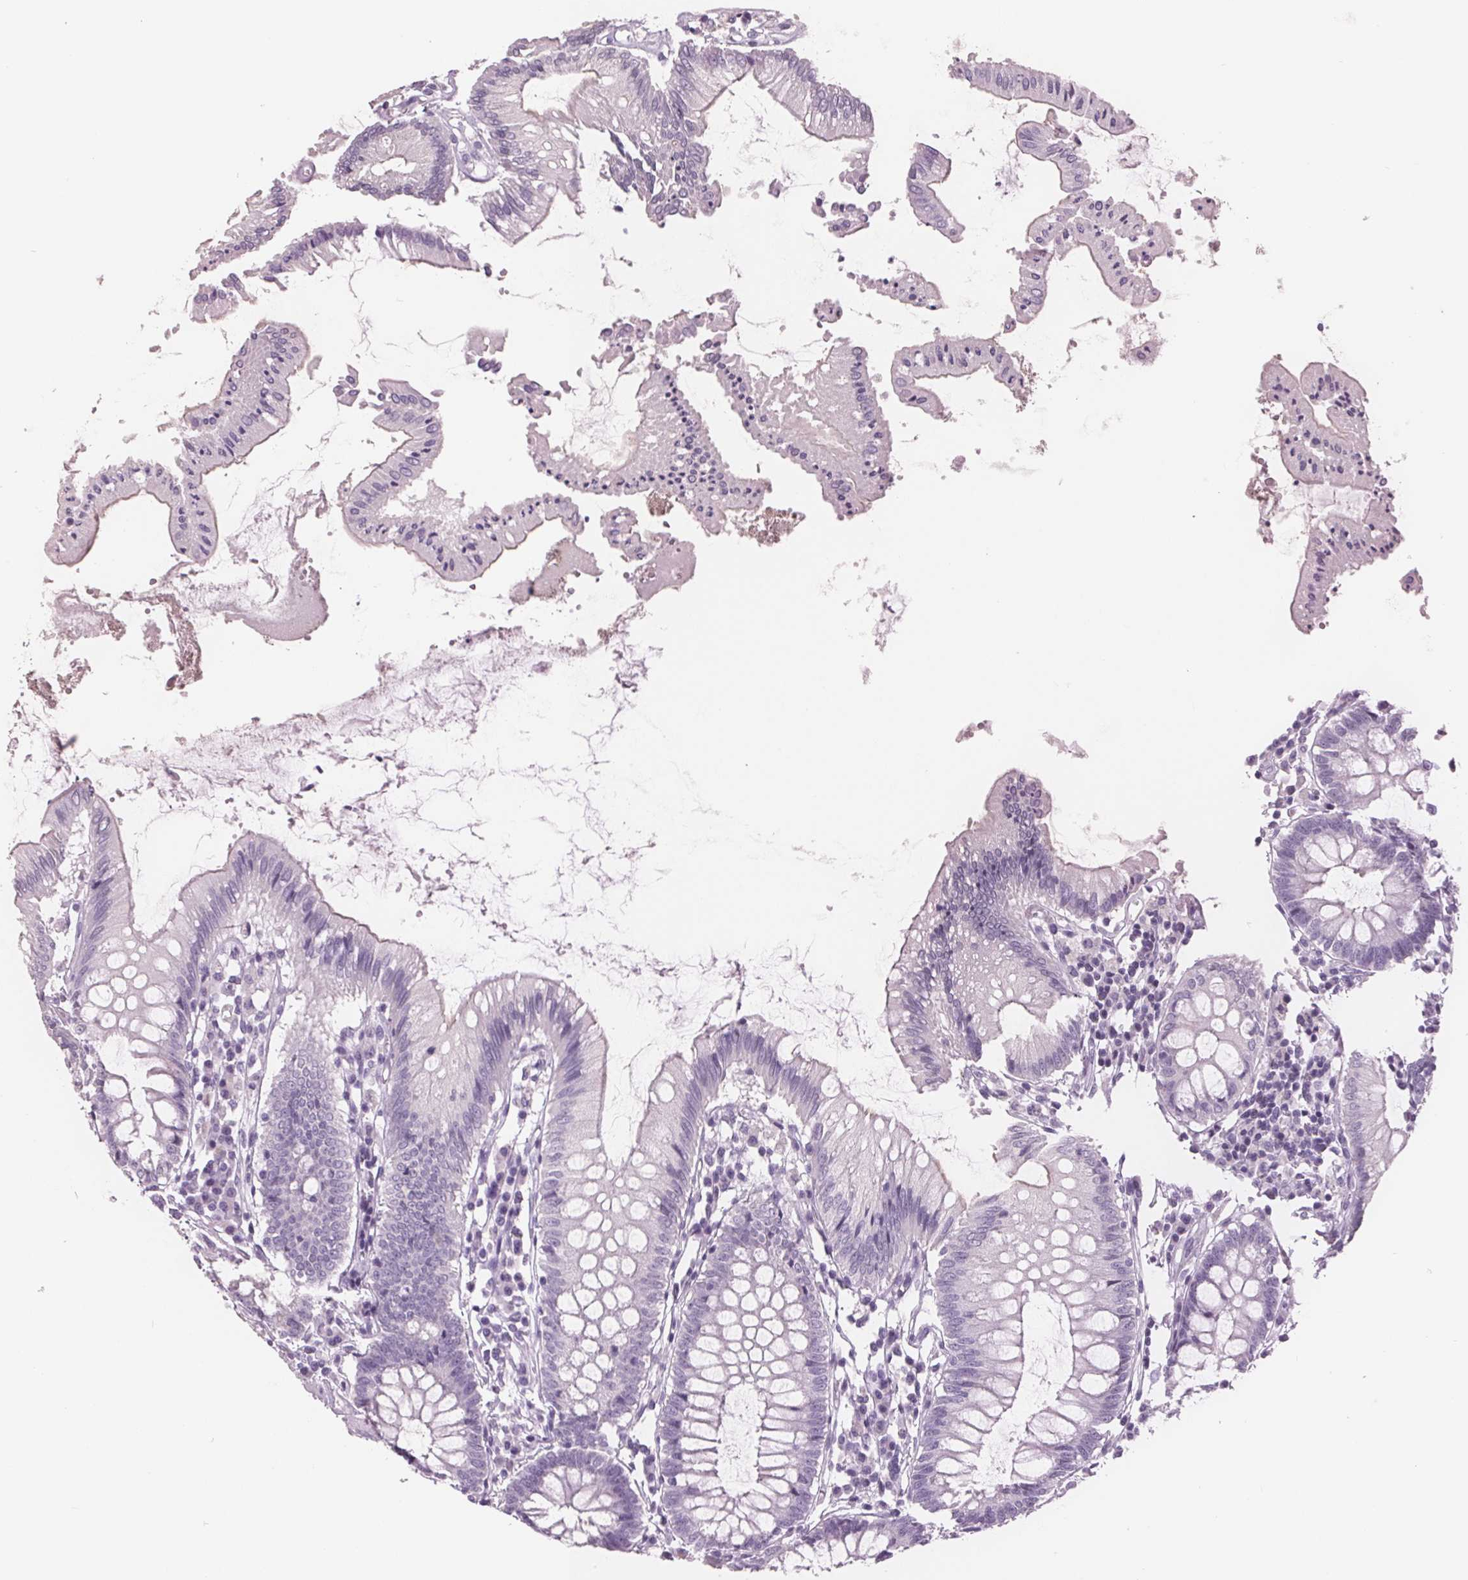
{"staining": {"intensity": "negative", "quantity": "none", "location": "none"}, "tissue": "colon", "cell_type": "Endothelial cells", "image_type": "normal", "snomed": [{"axis": "morphology", "description": "Normal tissue, NOS"}, {"axis": "morphology", "description": "Adenocarcinoma, NOS"}, {"axis": "topography", "description": "Colon"}], "caption": "The photomicrograph demonstrates no staining of endothelial cells in unremarkable colon.", "gene": "AMBP", "patient": {"sex": "male", "age": 83}}